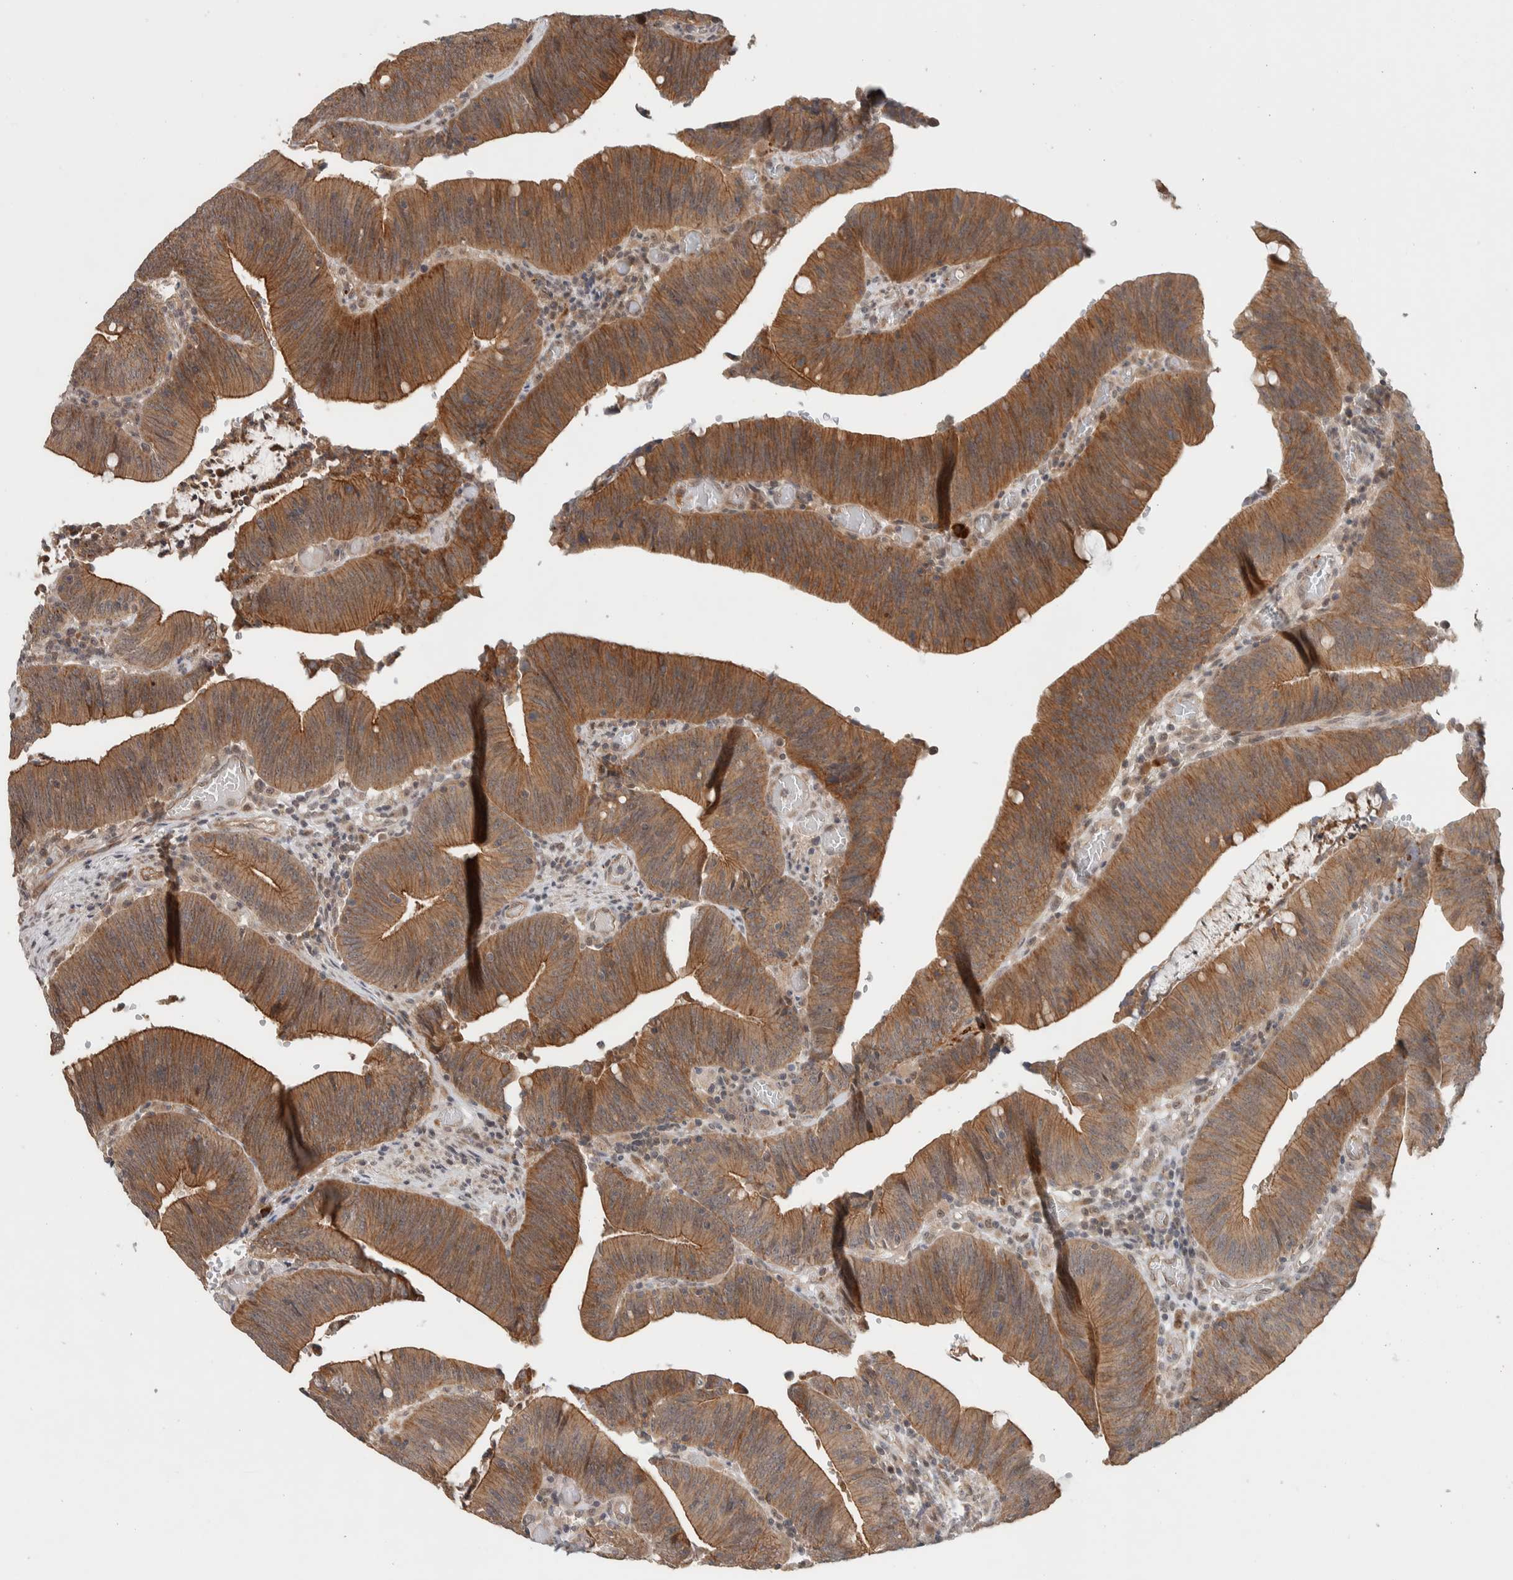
{"staining": {"intensity": "moderate", "quantity": ">75%", "location": "cytoplasmic/membranous"}, "tissue": "colorectal cancer", "cell_type": "Tumor cells", "image_type": "cancer", "snomed": [{"axis": "morphology", "description": "Normal tissue, NOS"}, {"axis": "morphology", "description": "Adenocarcinoma, NOS"}, {"axis": "topography", "description": "Rectum"}], "caption": "The photomicrograph demonstrates a brown stain indicating the presence of a protein in the cytoplasmic/membranous of tumor cells in colorectal cancer.", "gene": "DEPTOR", "patient": {"sex": "female", "age": 66}}